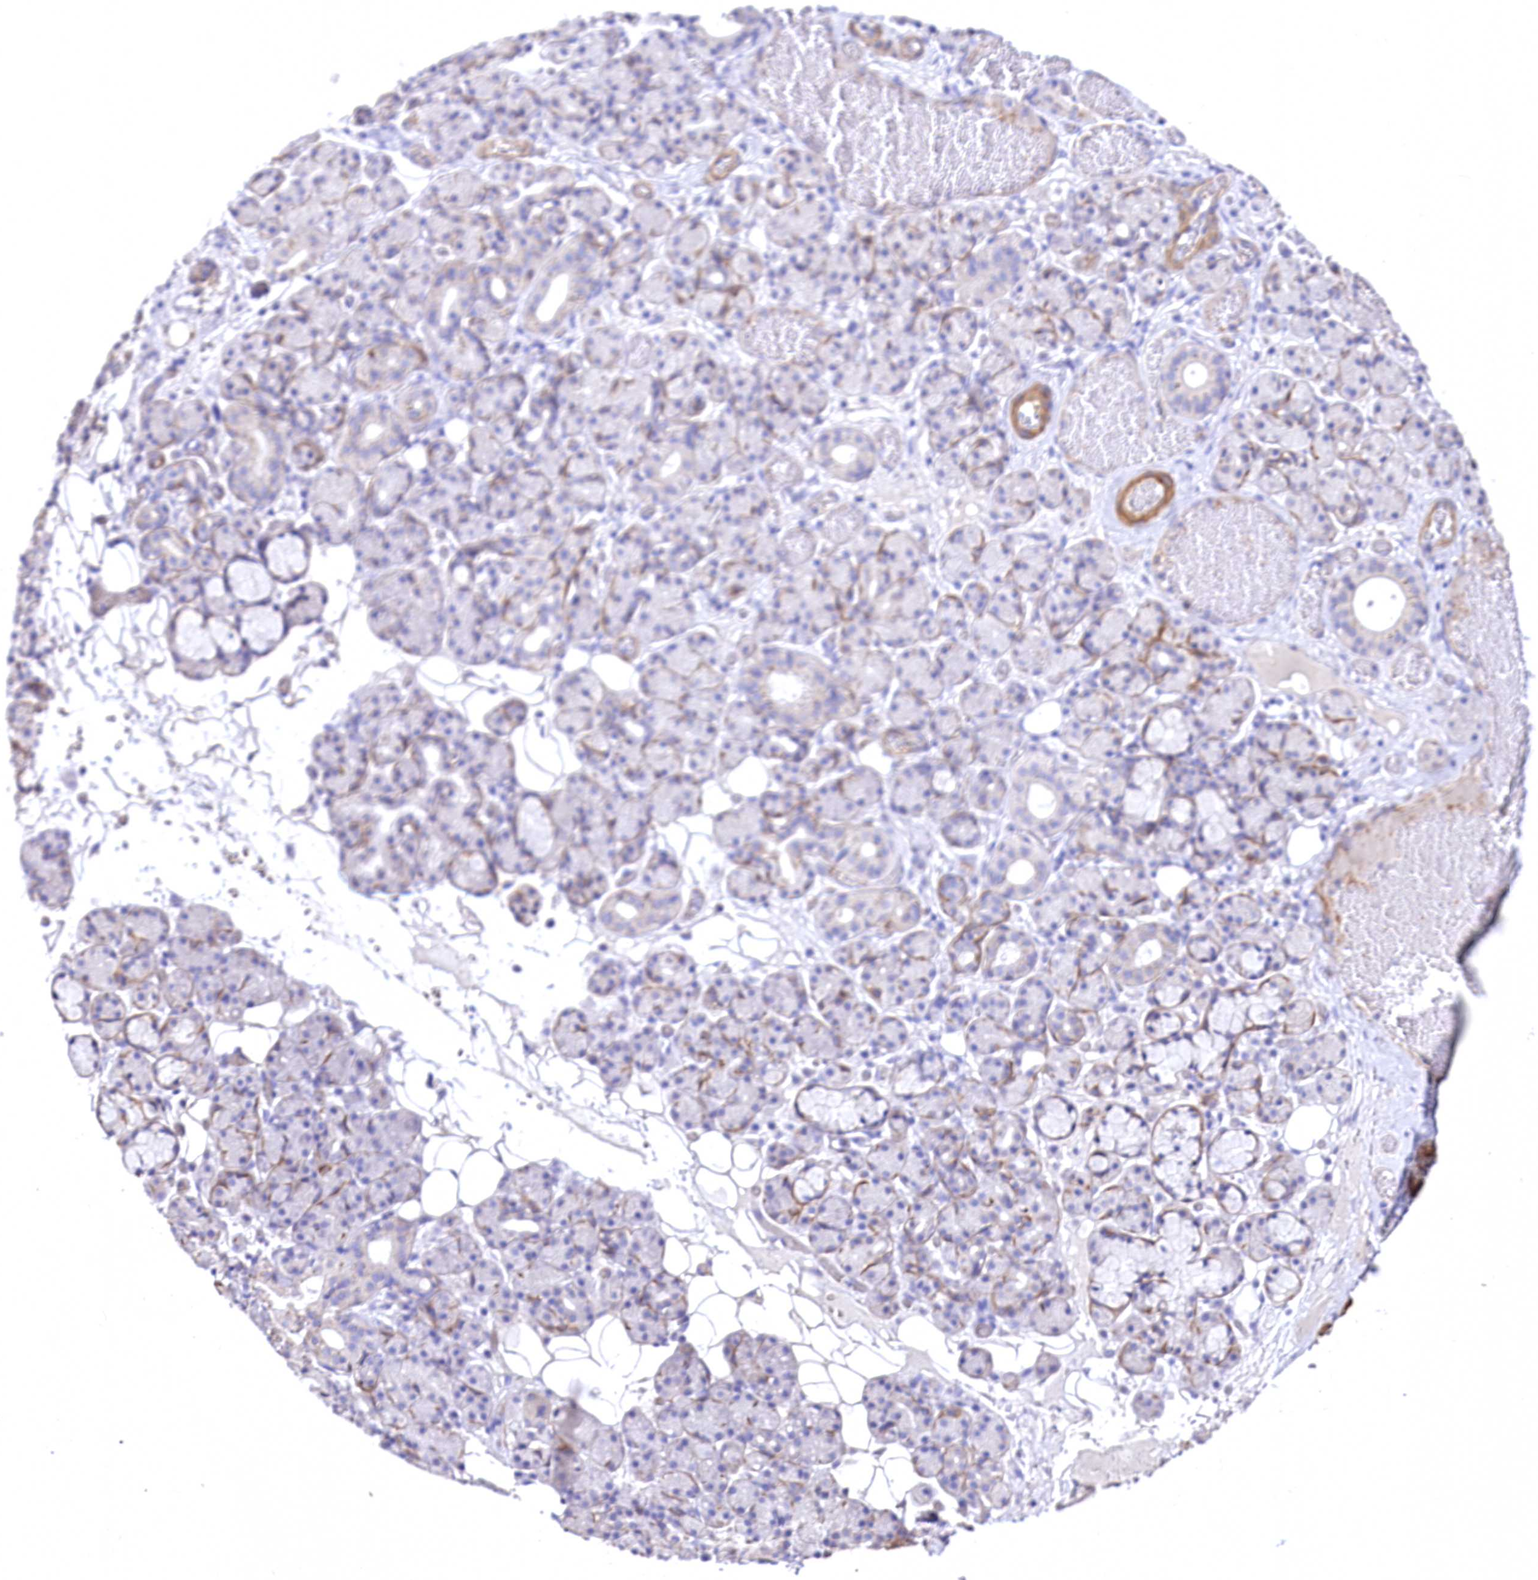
{"staining": {"intensity": "negative", "quantity": "none", "location": "none"}, "tissue": "salivary gland", "cell_type": "Glandular cells", "image_type": "normal", "snomed": [{"axis": "morphology", "description": "Normal tissue, NOS"}, {"axis": "topography", "description": "Salivary gland"}], "caption": "Image shows no protein expression in glandular cells of unremarkable salivary gland. The staining was performed using DAB to visualize the protein expression in brown, while the nuclei were stained in blue with hematoxylin (Magnification: 20x).", "gene": "RDH16", "patient": {"sex": "male", "age": 63}}